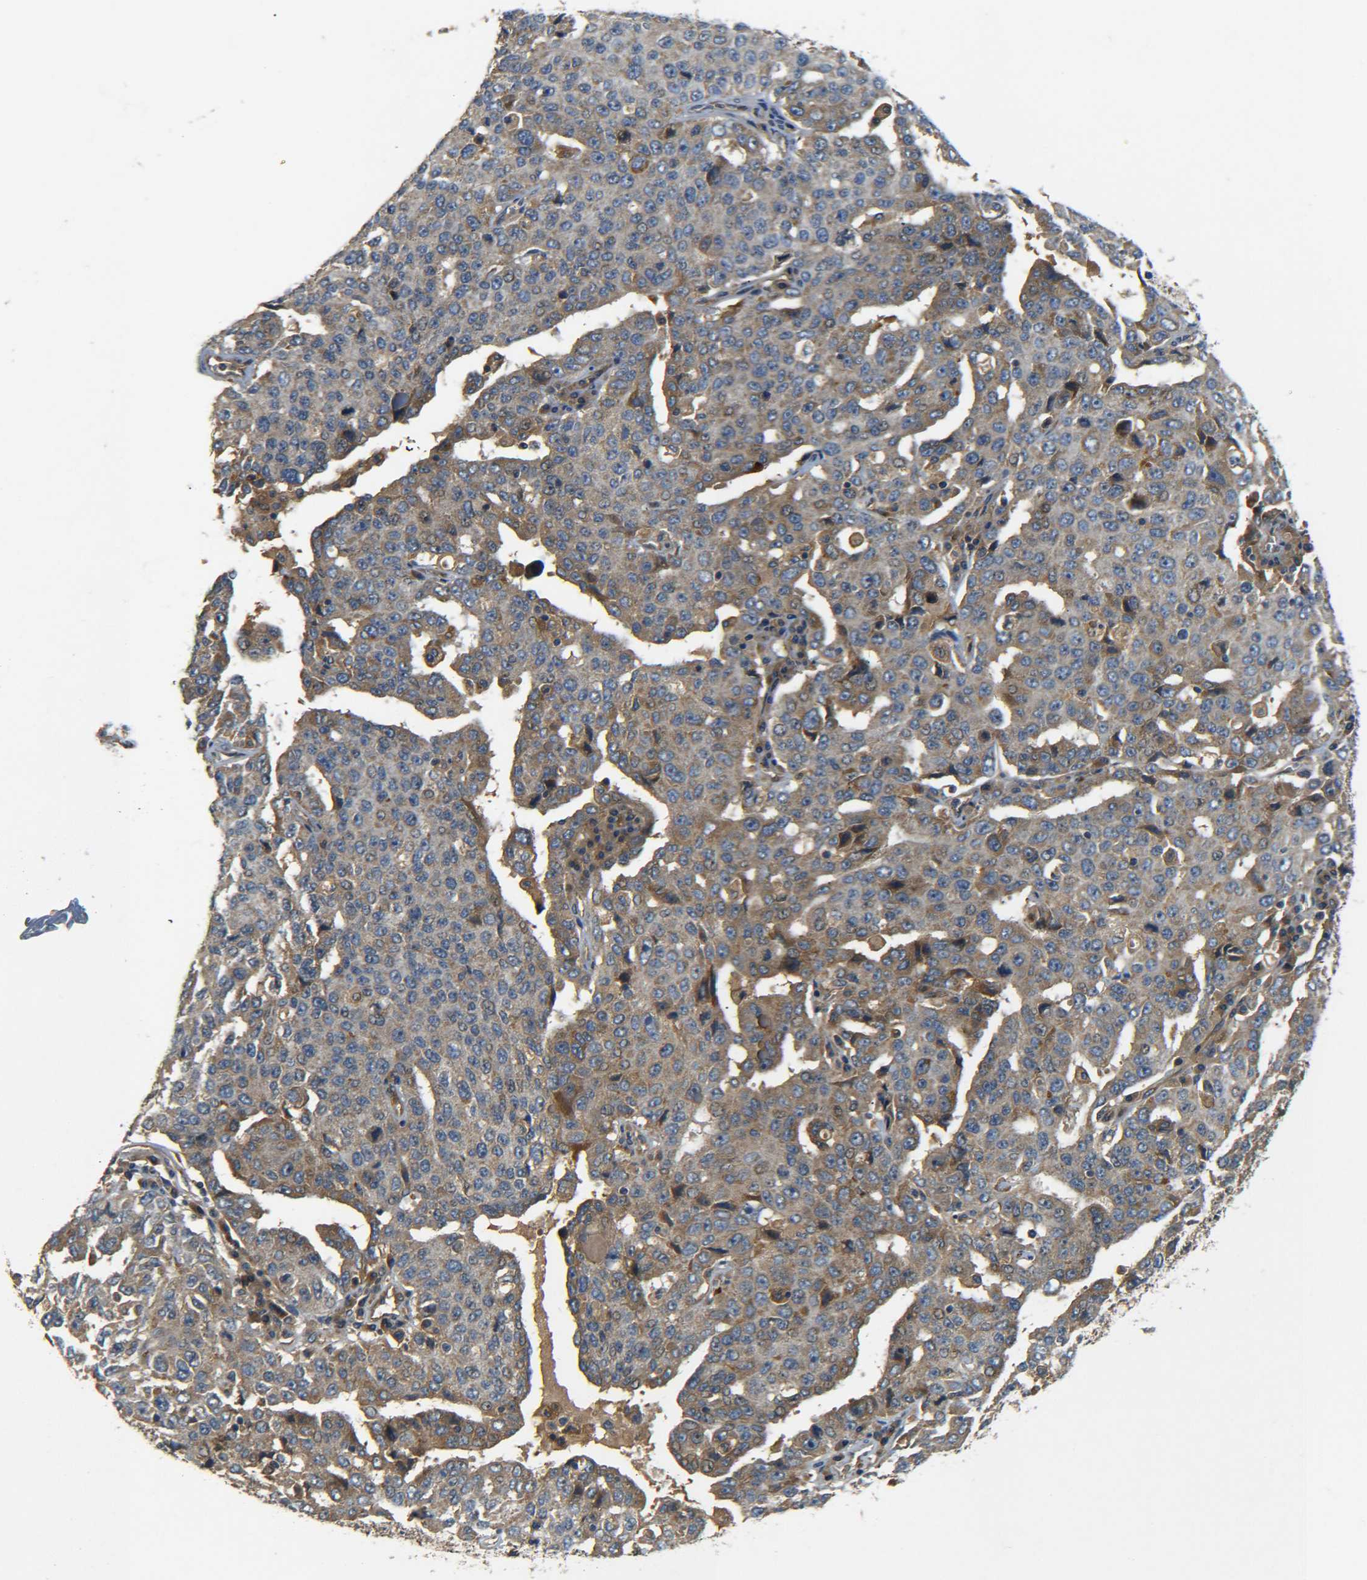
{"staining": {"intensity": "moderate", "quantity": "25%-75%", "location": "cytoplasmic/membranous"}, "tissue": "ovarian cancer", "cell_type": "Tumor cells", "image_type": "cancer", "snomed": [{"axis": "morphology", "description": "Carcinoma, endometroid"}, {"axis": "topography", "description": "Ovary"}], "caption": "This photomicrograph demonstrates immunohistochemistry staining of human ovarian cancer, with medium moderate cytoplasmic/membranous expression in approximately 25%-75% of tumor cells.", "gene": "LRCH3", "patient": {"sex": "female", "age": 62}}